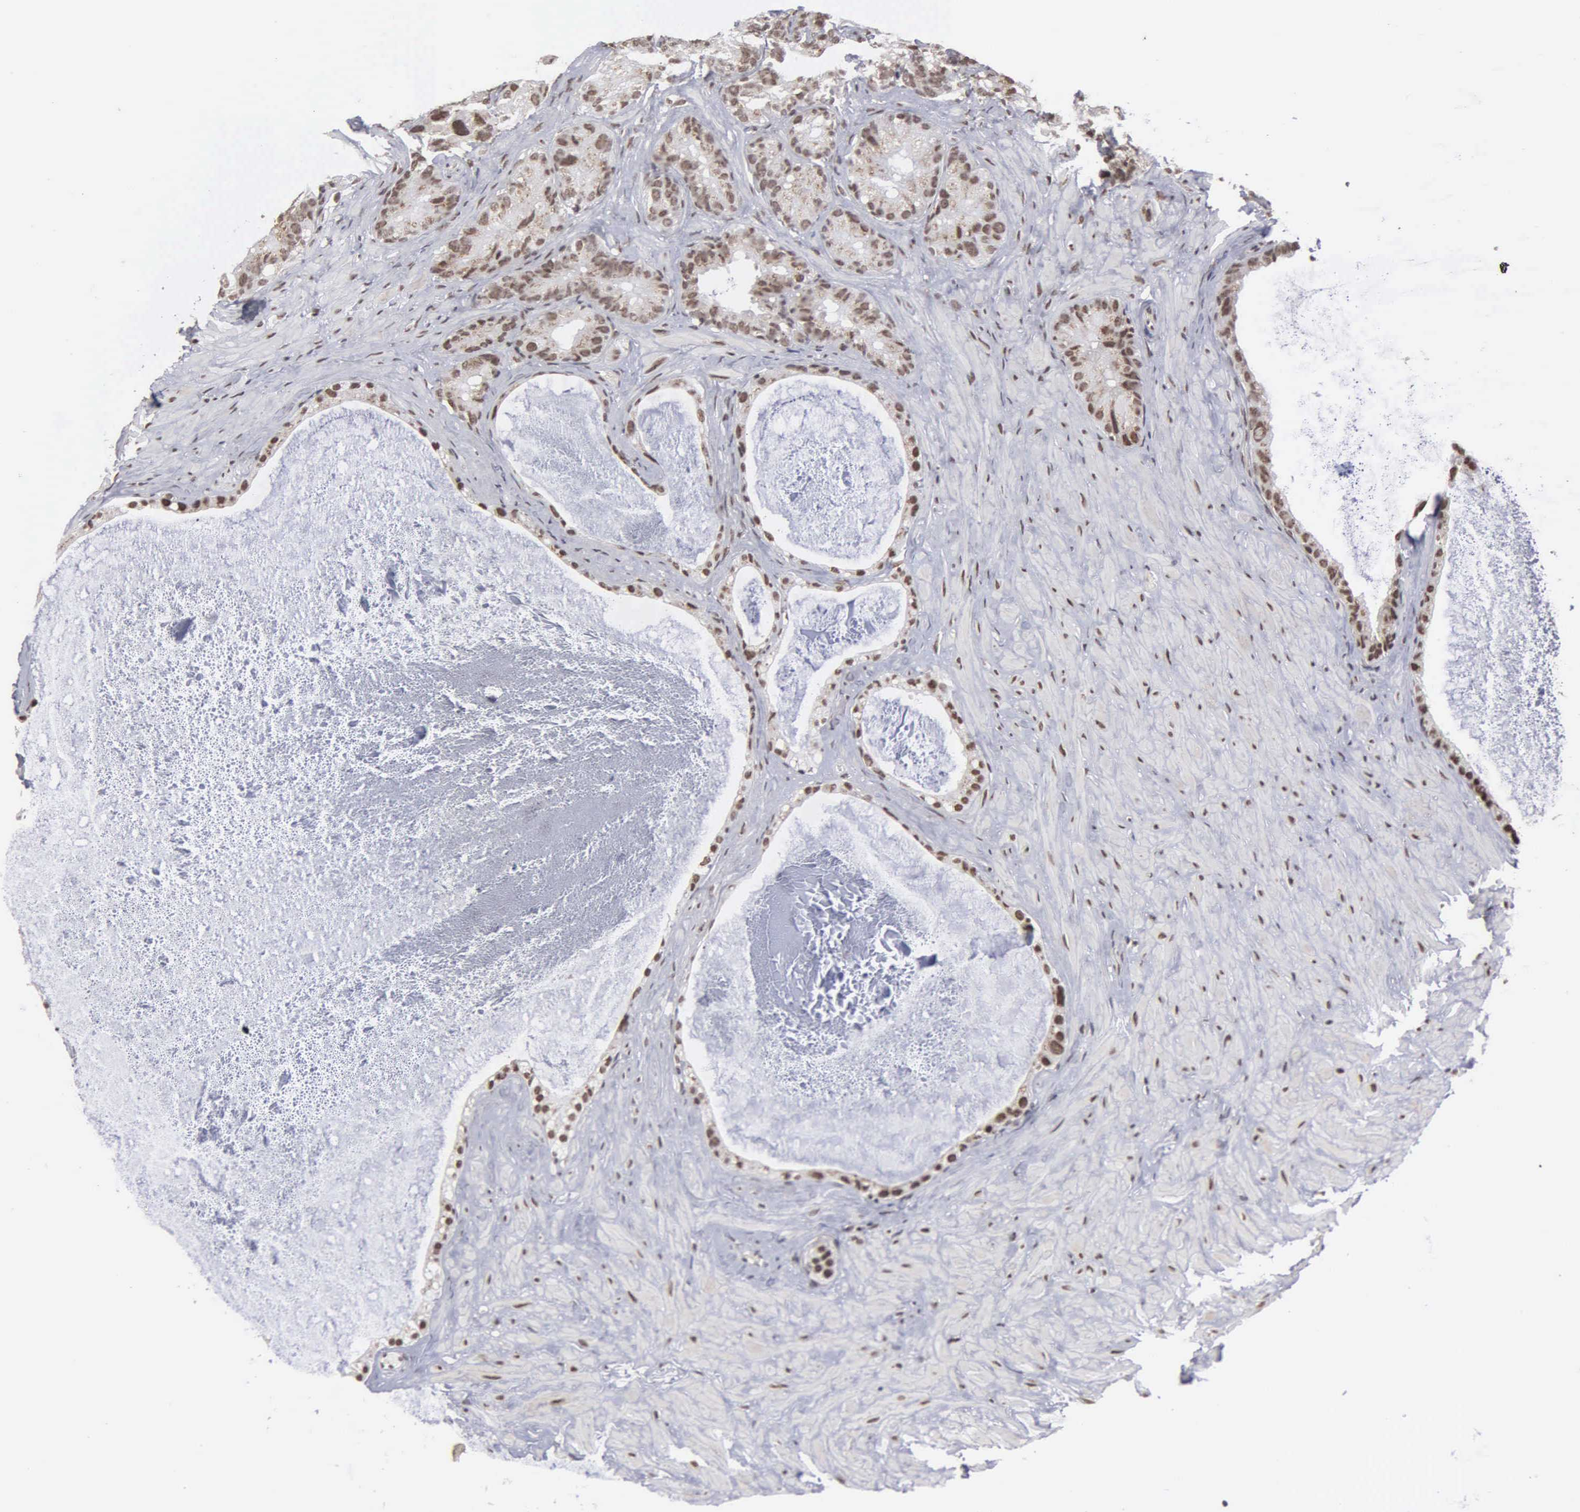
{"staining": {"intensity": "moderate", "quantity": ">75%", "location": "nuclear"}, "tissue": "seminal vesicle", "cell_type": "Glandular cells", "image_type": "normal", "snomed": [{"axis": "morphology", "description": "Normal tissue, NOS"}, {"axis": "topography", "description": "Seminal veicle"}], "caption": "DAB immunohistochemical staining of normal human seminal vesicle displays moderate nuclear protein positivity in approximately >75% of glandular cells. (Brightfield microscopy of DAB IHC at high magnification).", "gene": "GTF2A1", "patient": {"sex": "male", "age": 63}}